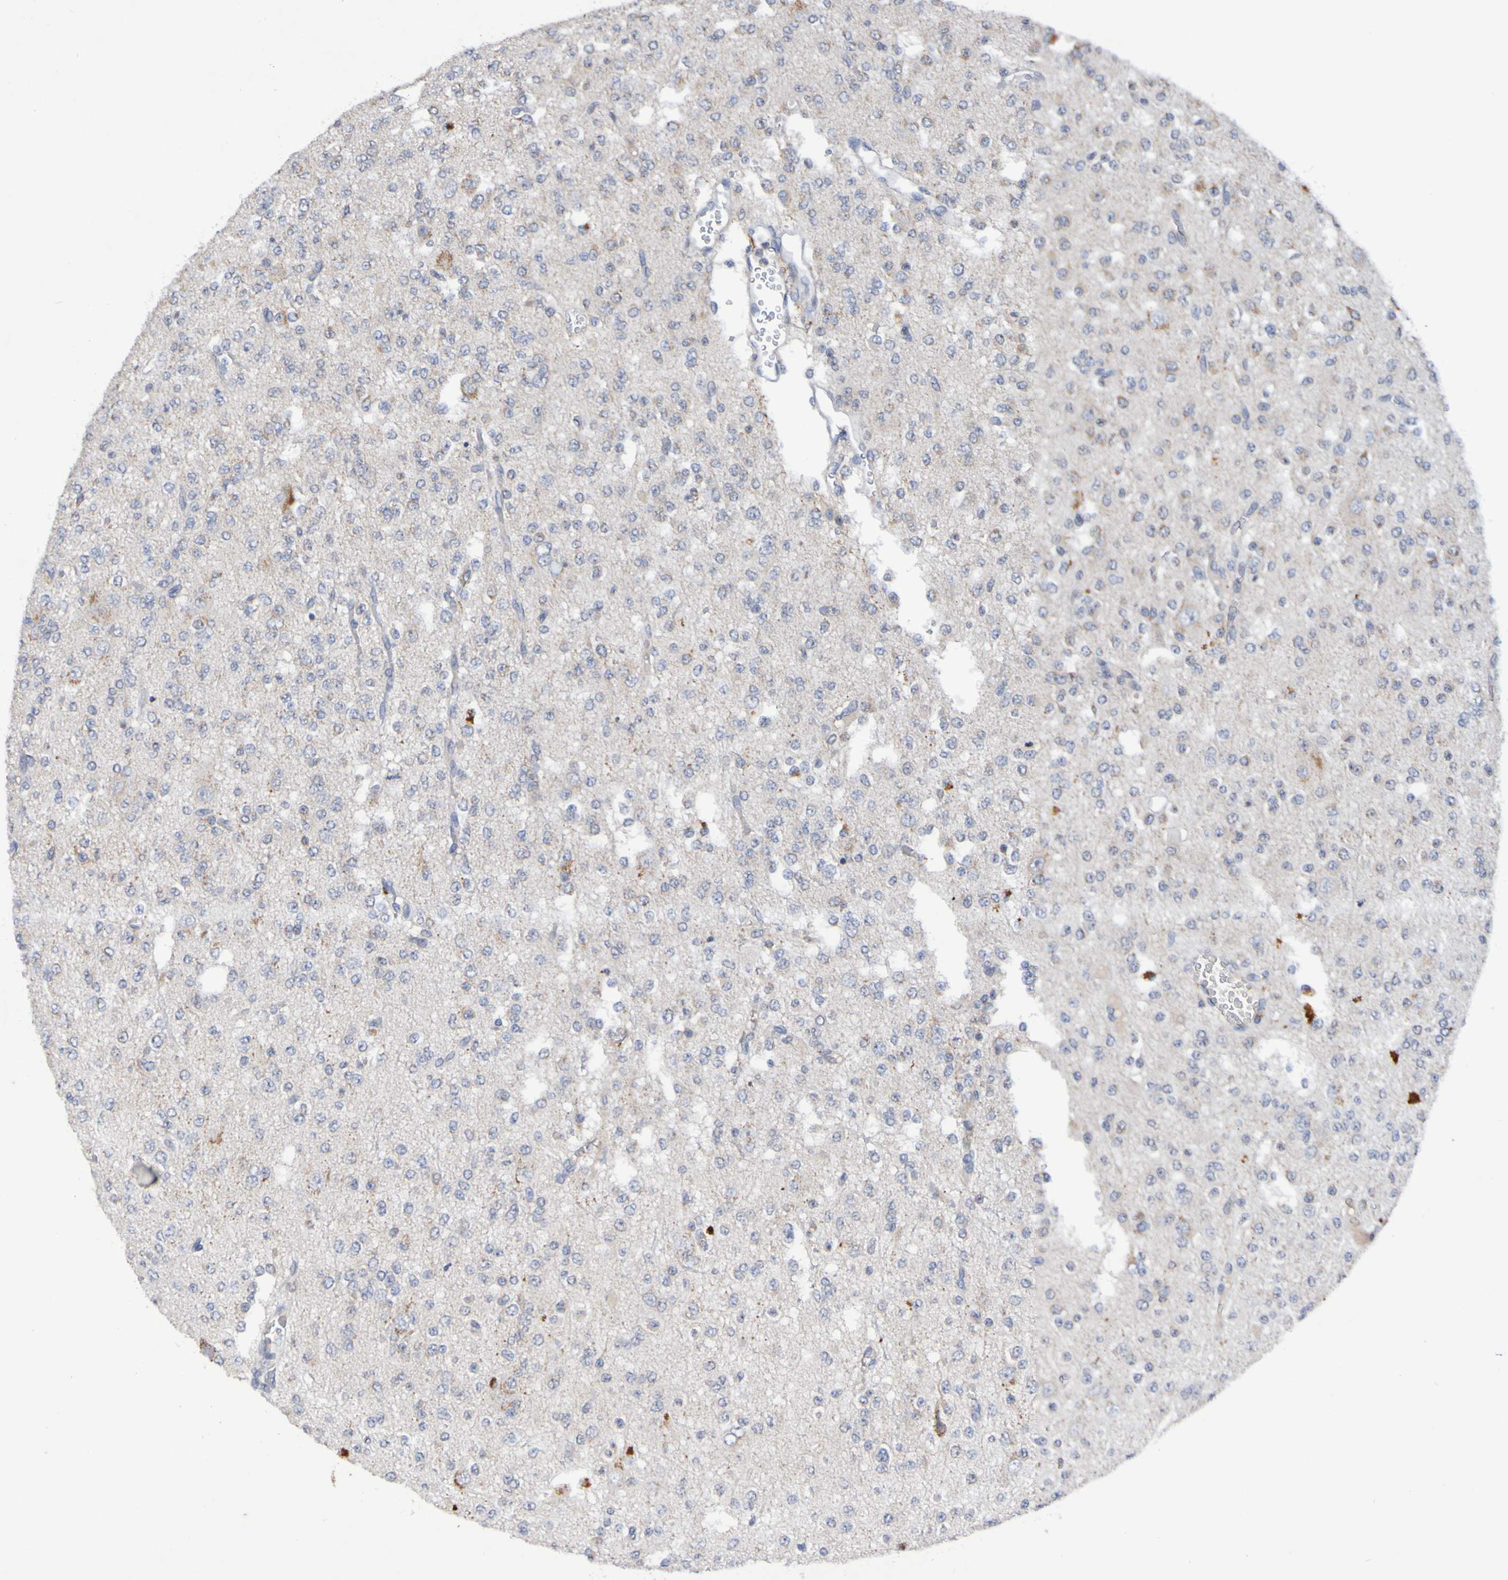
{"staining": {"intensity": "moderate", "quantity": "<25%", "location": "cytoplasmic/membranous"}, "tissue": "glioma", "cell_type": "Tumor cells", "image_type": "cancer", "snomed": [{"axis": "morphology", "description": "Glioma, malignant, Low grade"}, {"axis": "topography", "description": "Brain"}], "caption": "A brown stain highlights moderate cytoplasmic/membranous positivity of a protein in malignant glioma (low-grade) tumor cells.", "gene": "PTP4A2", "patient": {"sex": "male", "age": 38}}